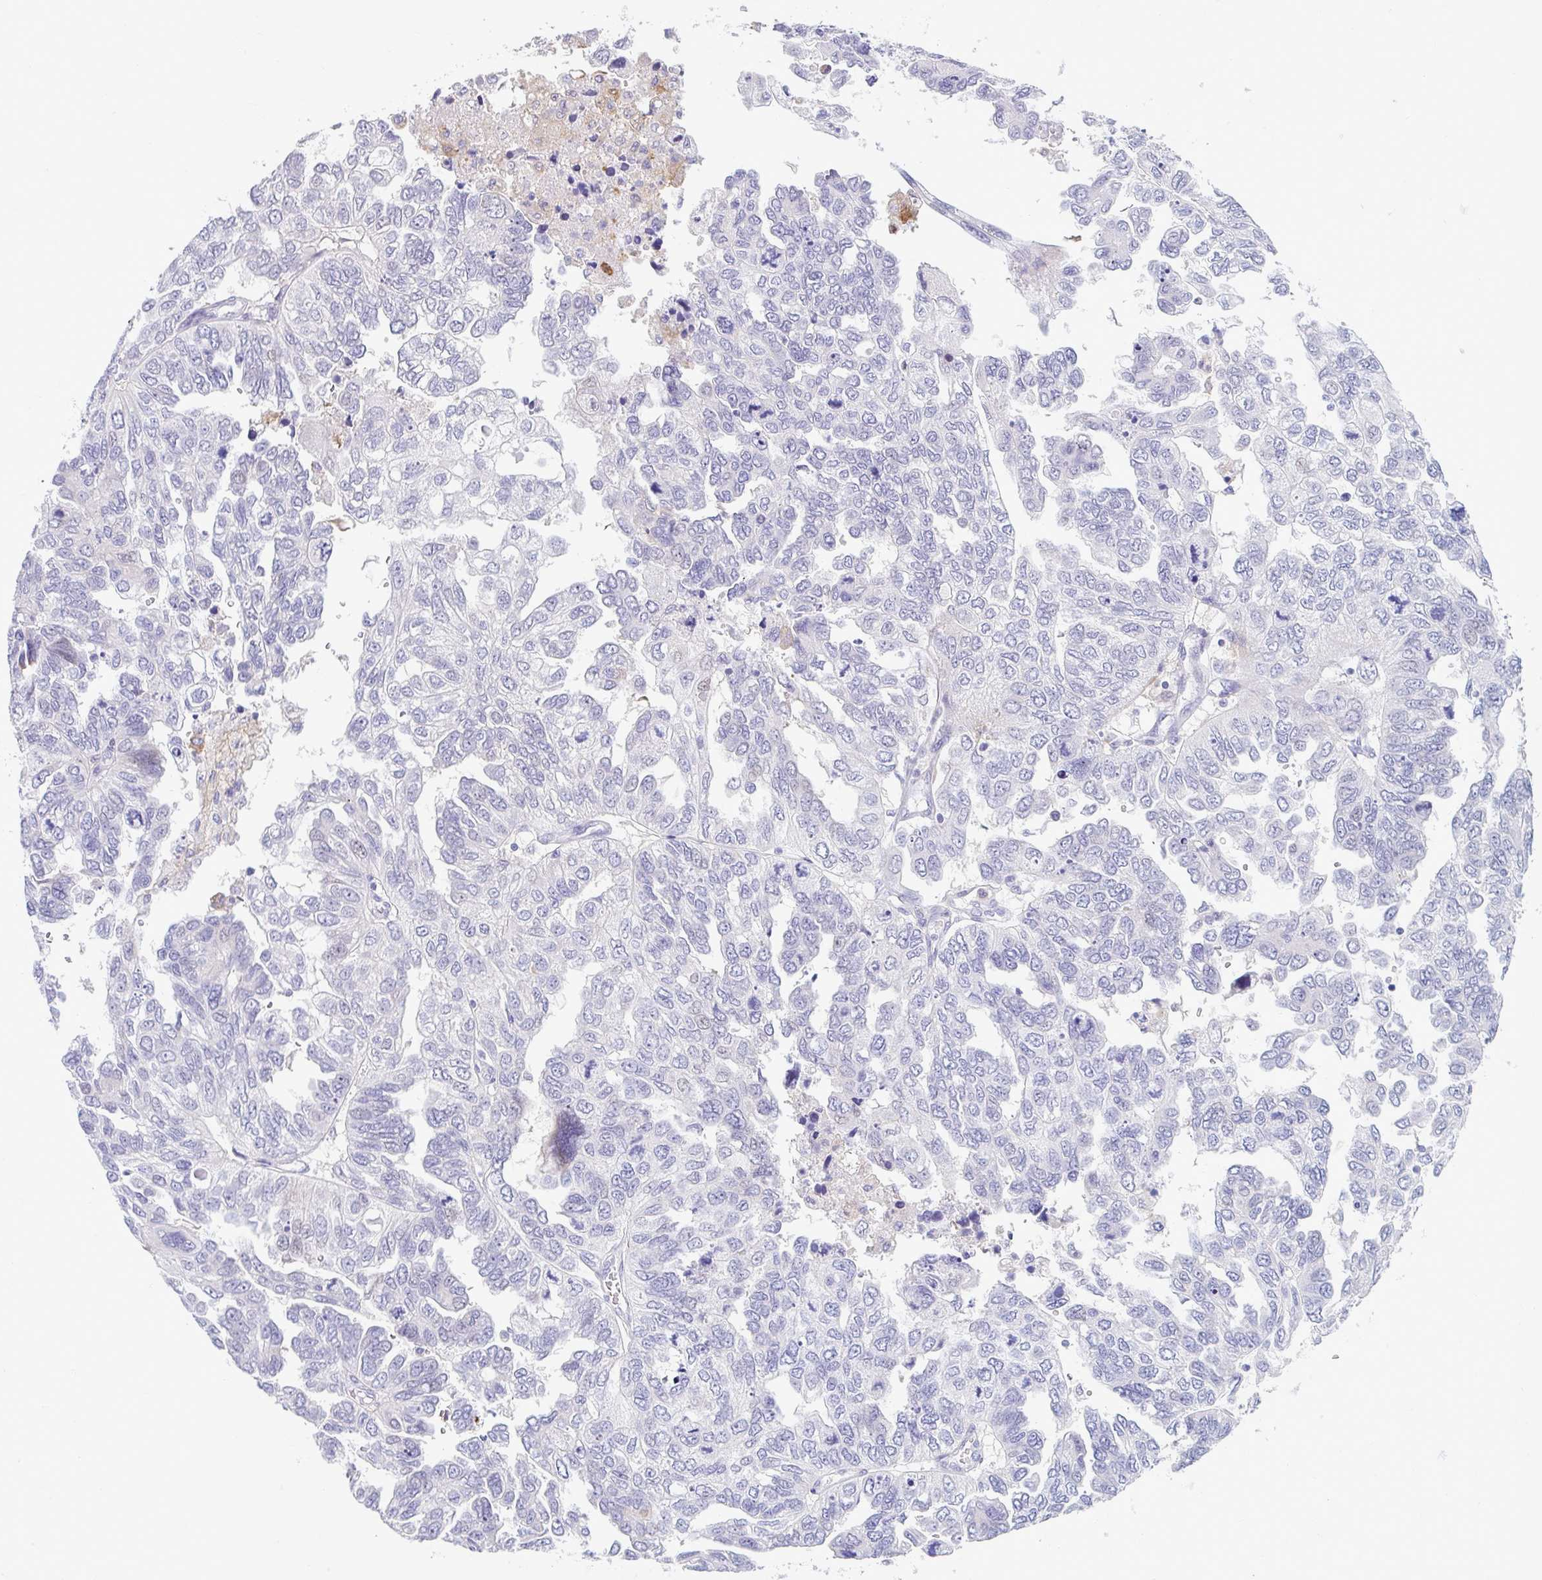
{"staining": {"intensity": "negative", "quantity": "none", "location": "none"}, "tissue": "ovarian cancer", "cell_type": "Tumor cells", "image_type": "cancer", "snomed": [{"axis": "morphology", "description": "Cystadenocarcinoma, serous, NOS"}, {"axis": "topography", "description": "Ovary"}], "caption": "There is no significant expression in tumor cells of ovarian cancer (serous cystadenocarcinoma).", "gene": "CEP120", "patient": {"sex": "female", "age": 53}}